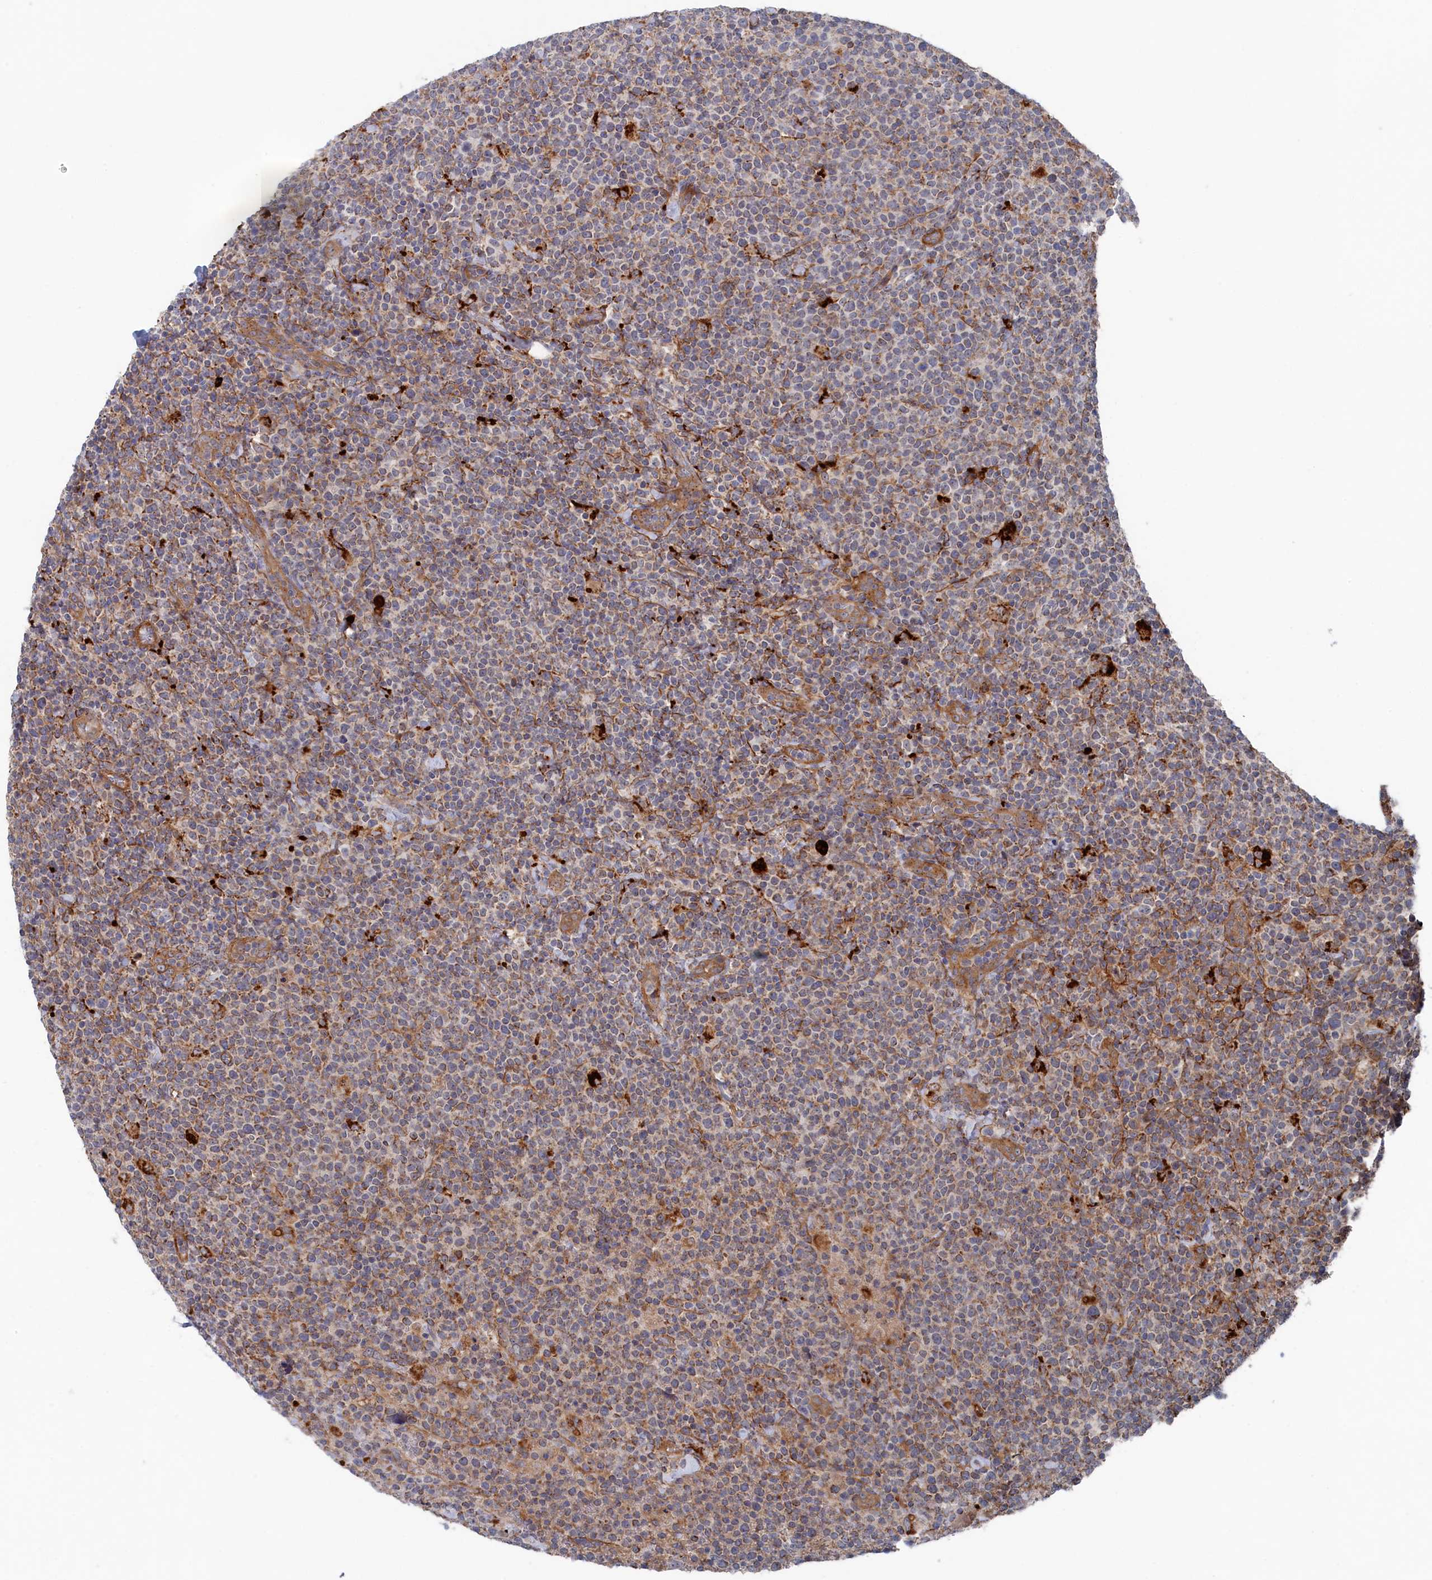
{"staining": {"intensity": "weak", "quantity": "25%-75%", "location": "cytoplasmic/membranous"}, "tissue": "lymphoma", "cell_type": "Tumor cells", "image_type": "cancer", "snomed": [{"axis": "morphology", "description": "Malignant lymphoma, non-Hodgkin's type, High grade"}, {"axis": "topography", "description": "Lymph node"}], "caption": "The immunohistochemical stain labels weak cytoplasmic/membranous expression in tumor cells of lymphoma tissue. The protein is stained brown, and the nuclei are stained in blue (DAB (3,3'-diaminobenzidine) IHC with brightfield microscopy, high magnification).", "gene": "FILIP1L", "patient": {"sex": "male", "age": 61}}